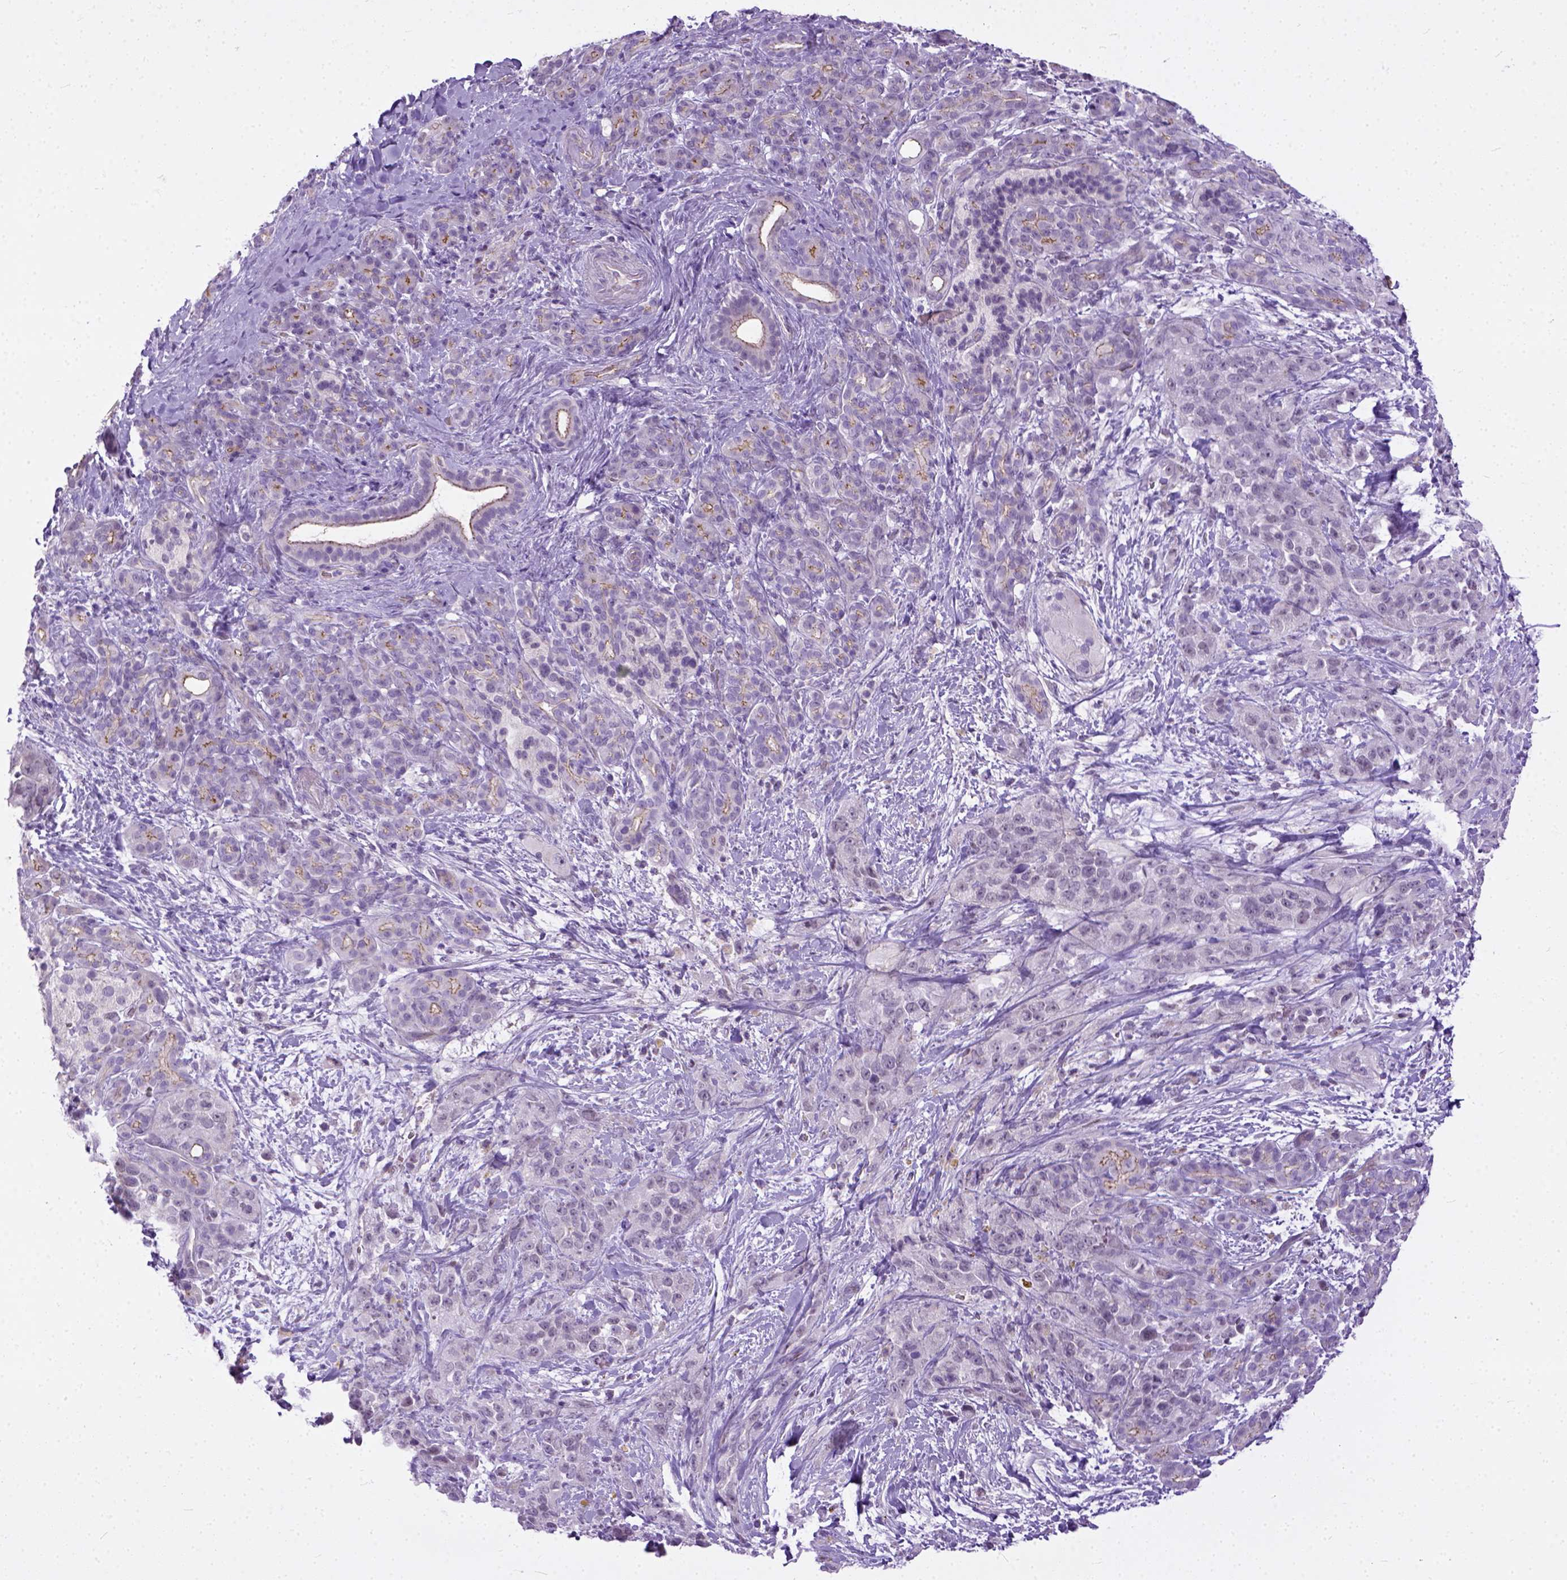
{"staining": {"intensity": "negative", "quantity": "none", "location": "none"}, "tissue": "pancreatic cancer", "cell_type": "Tumor cells", "image_type": "cancer", "snomed": [{"axis": "morphology", "description": "Adenocarcinoma, NOS"}, {"axis": "topography", "description": "Pancreas"}], "caption": "An immunohistochemistry micrograph of pancreatic cancer is shown. There is no staining in tumor cells of pancreatic cancer.", "gene": "ADGRF1", "patient": {"sex": "male", "age": 44}}